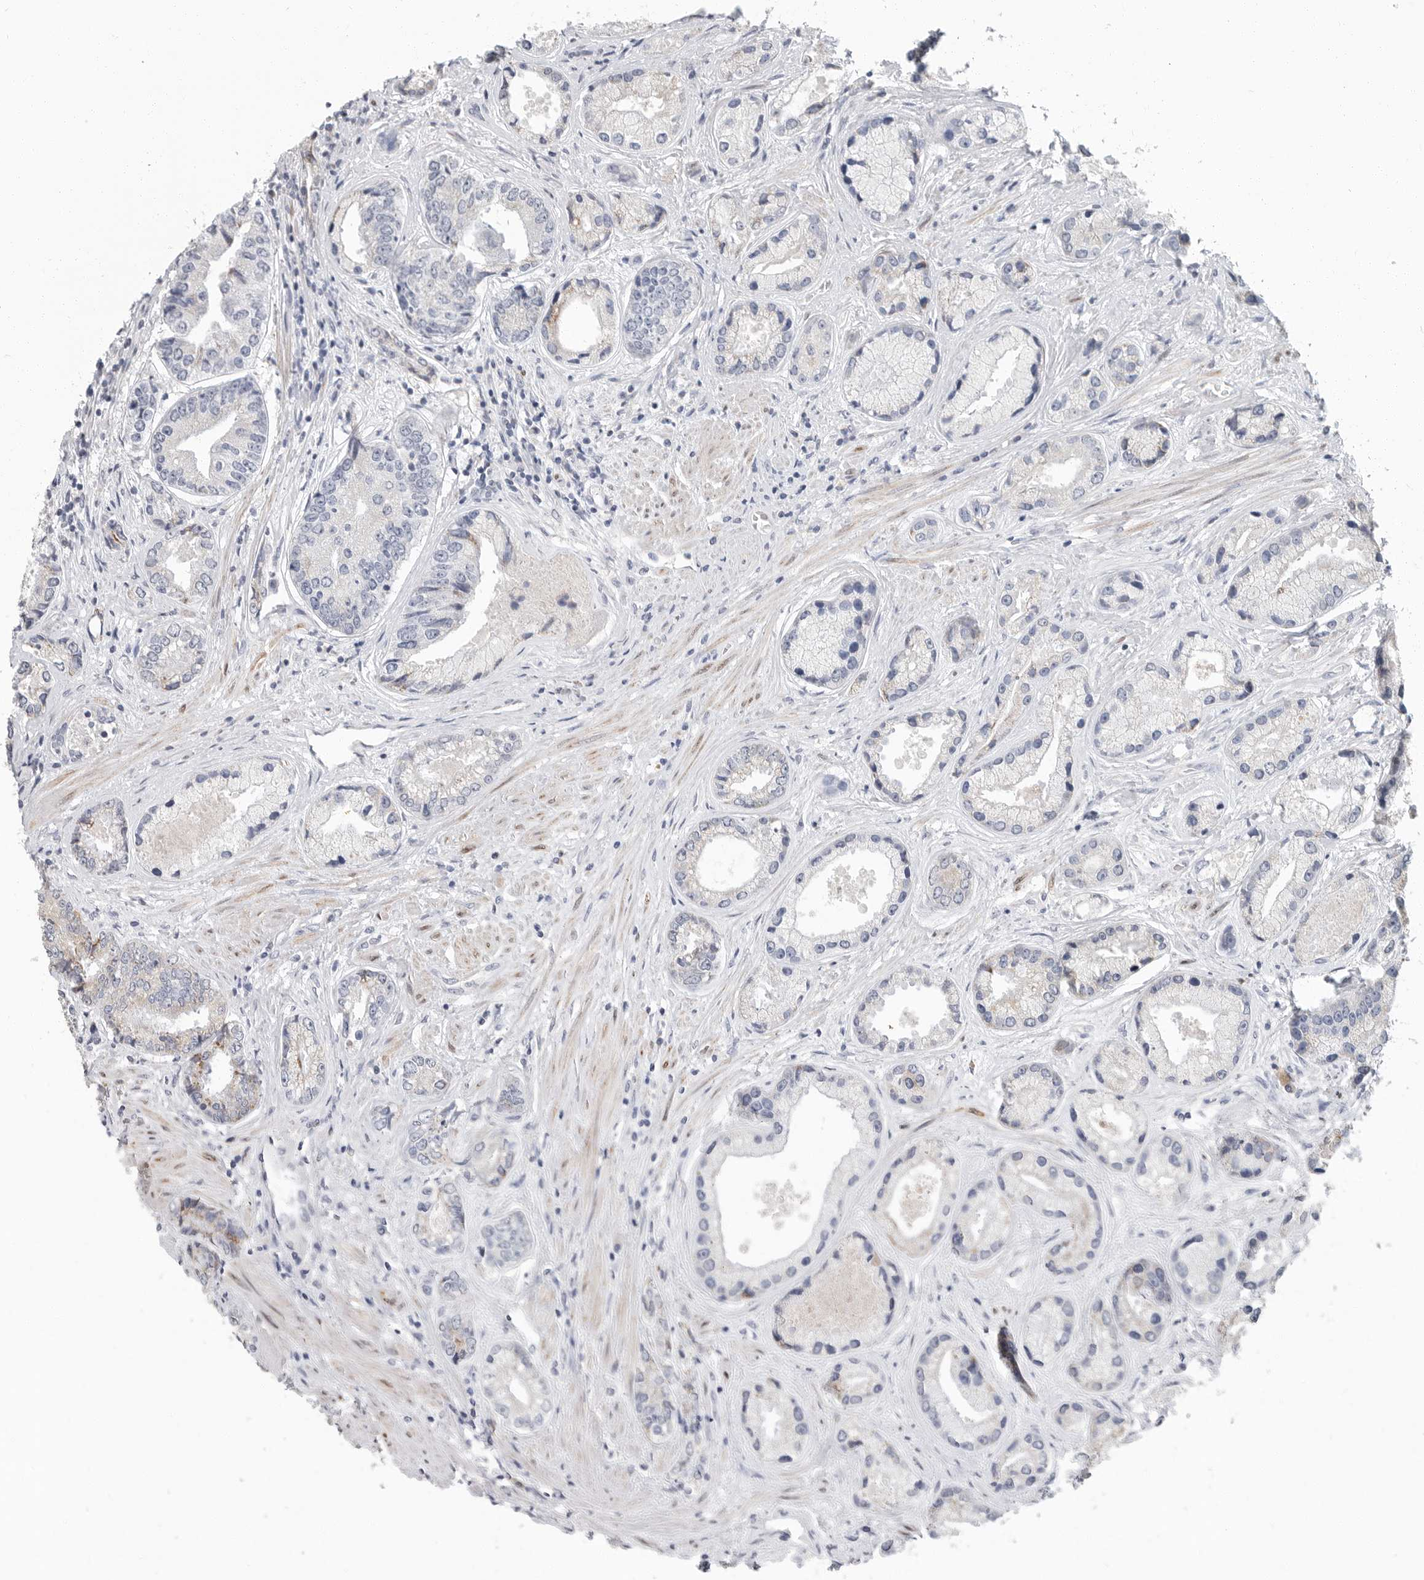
{"staining": {"intensity": "negative", "quantity": "none", "location": "none"}, "tissue": "prostate cancer", "cell_type": "Tumor cells", "image_type": "cancer", "snomed": [{"axis": "morphology", "description": "Adenocarcinoma, High grade"}, {"axis": "topography", "description": "Prostate"}], "caption": "Protein analysis of prostate cancer shows no significant expression in tumor cells.", "gene": "PLN", "patient": {"sex": "male", "age": 61}}